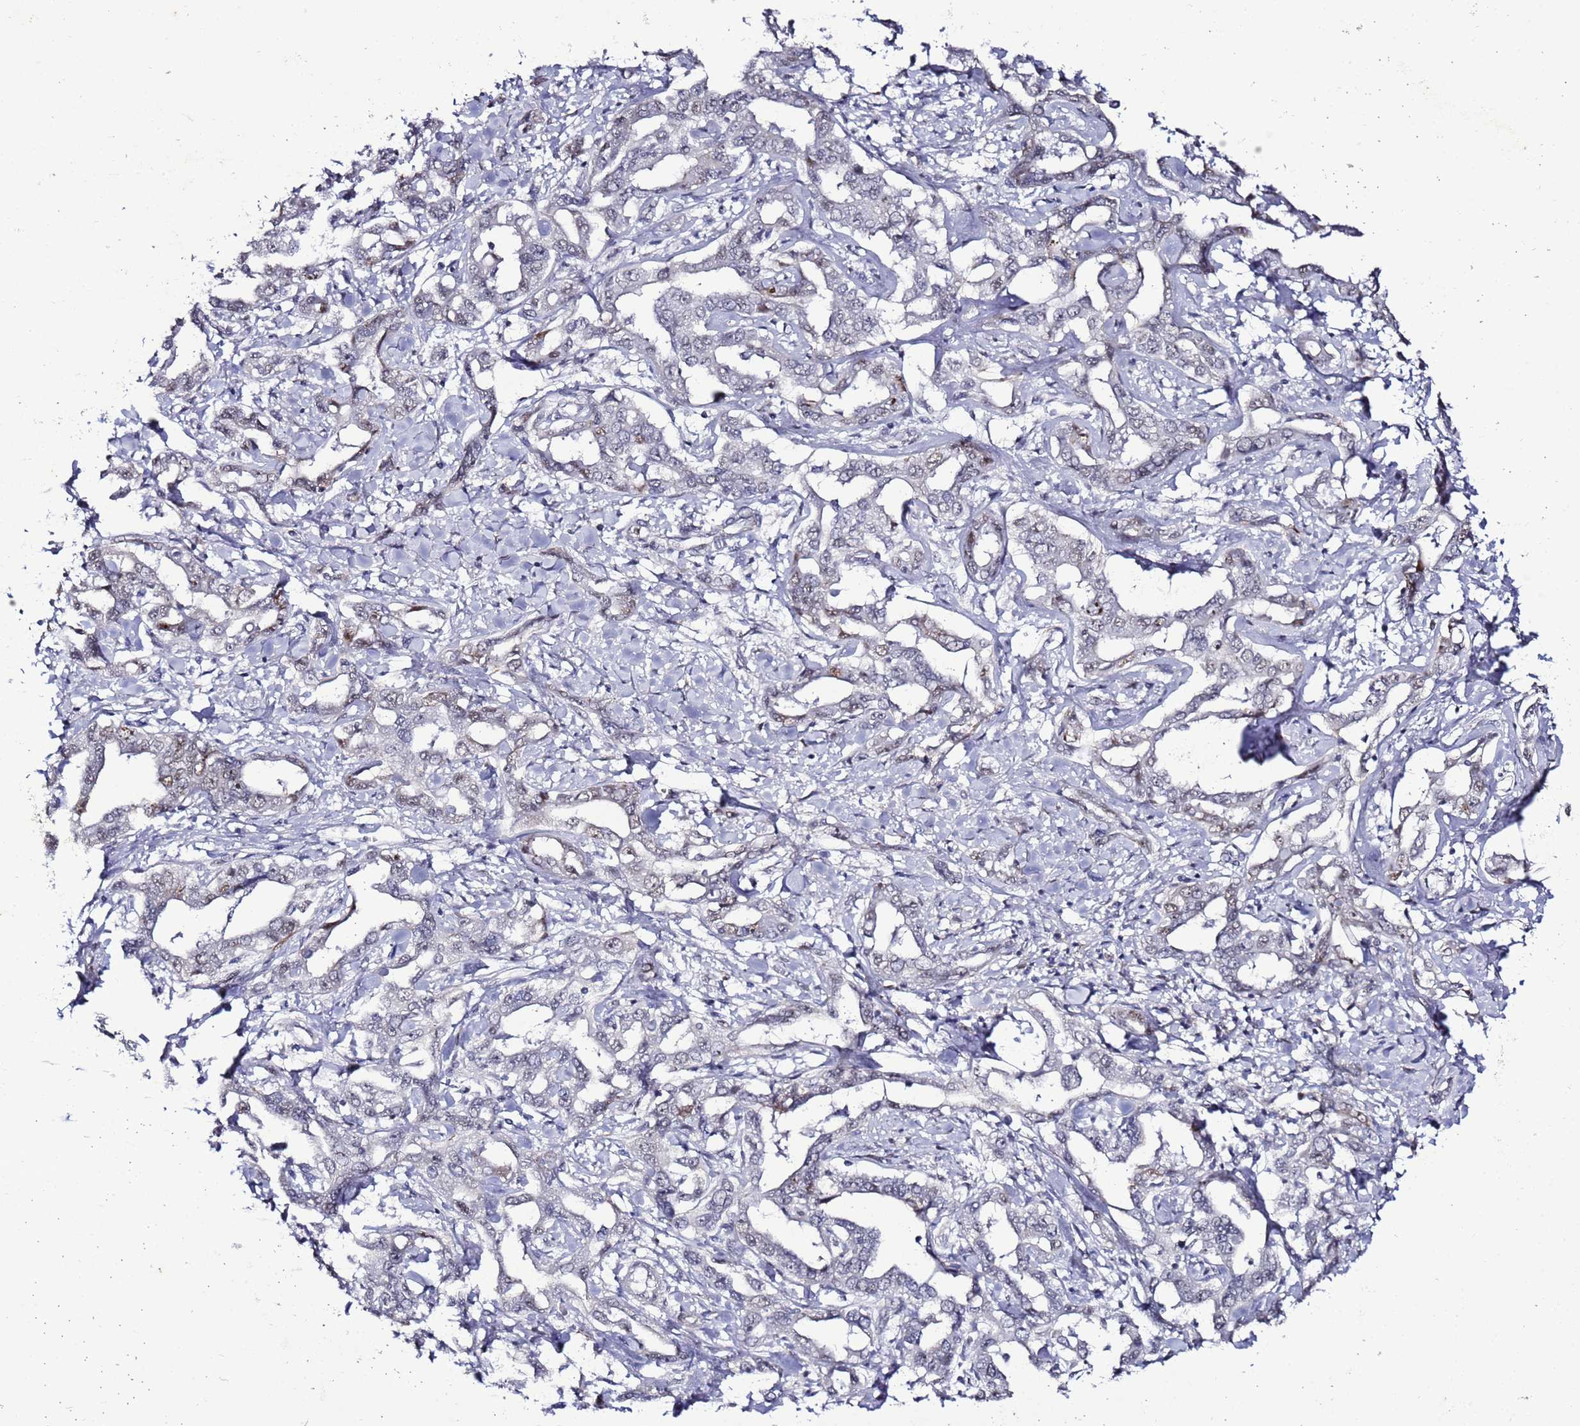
{"staining": {"intensity": "moderate", "quantity": "<25%", "location": "nuclear"}, "tissue": "liver cancer", "cell_type": "Tumor cells", "image_type": "cancer", "snomed": [{"axis": "morphology", "description": "Cholangiocarcinoma"}, {"axis": "topography", "description": "Liver"}], "caption": "Tumor cells exhibit moderate nuclear positivity in approximately <25% of cells in cholangiocarcinoma (liver).", "gene": "PSMA7", "patient": {"sex": "male", "age": 59}}